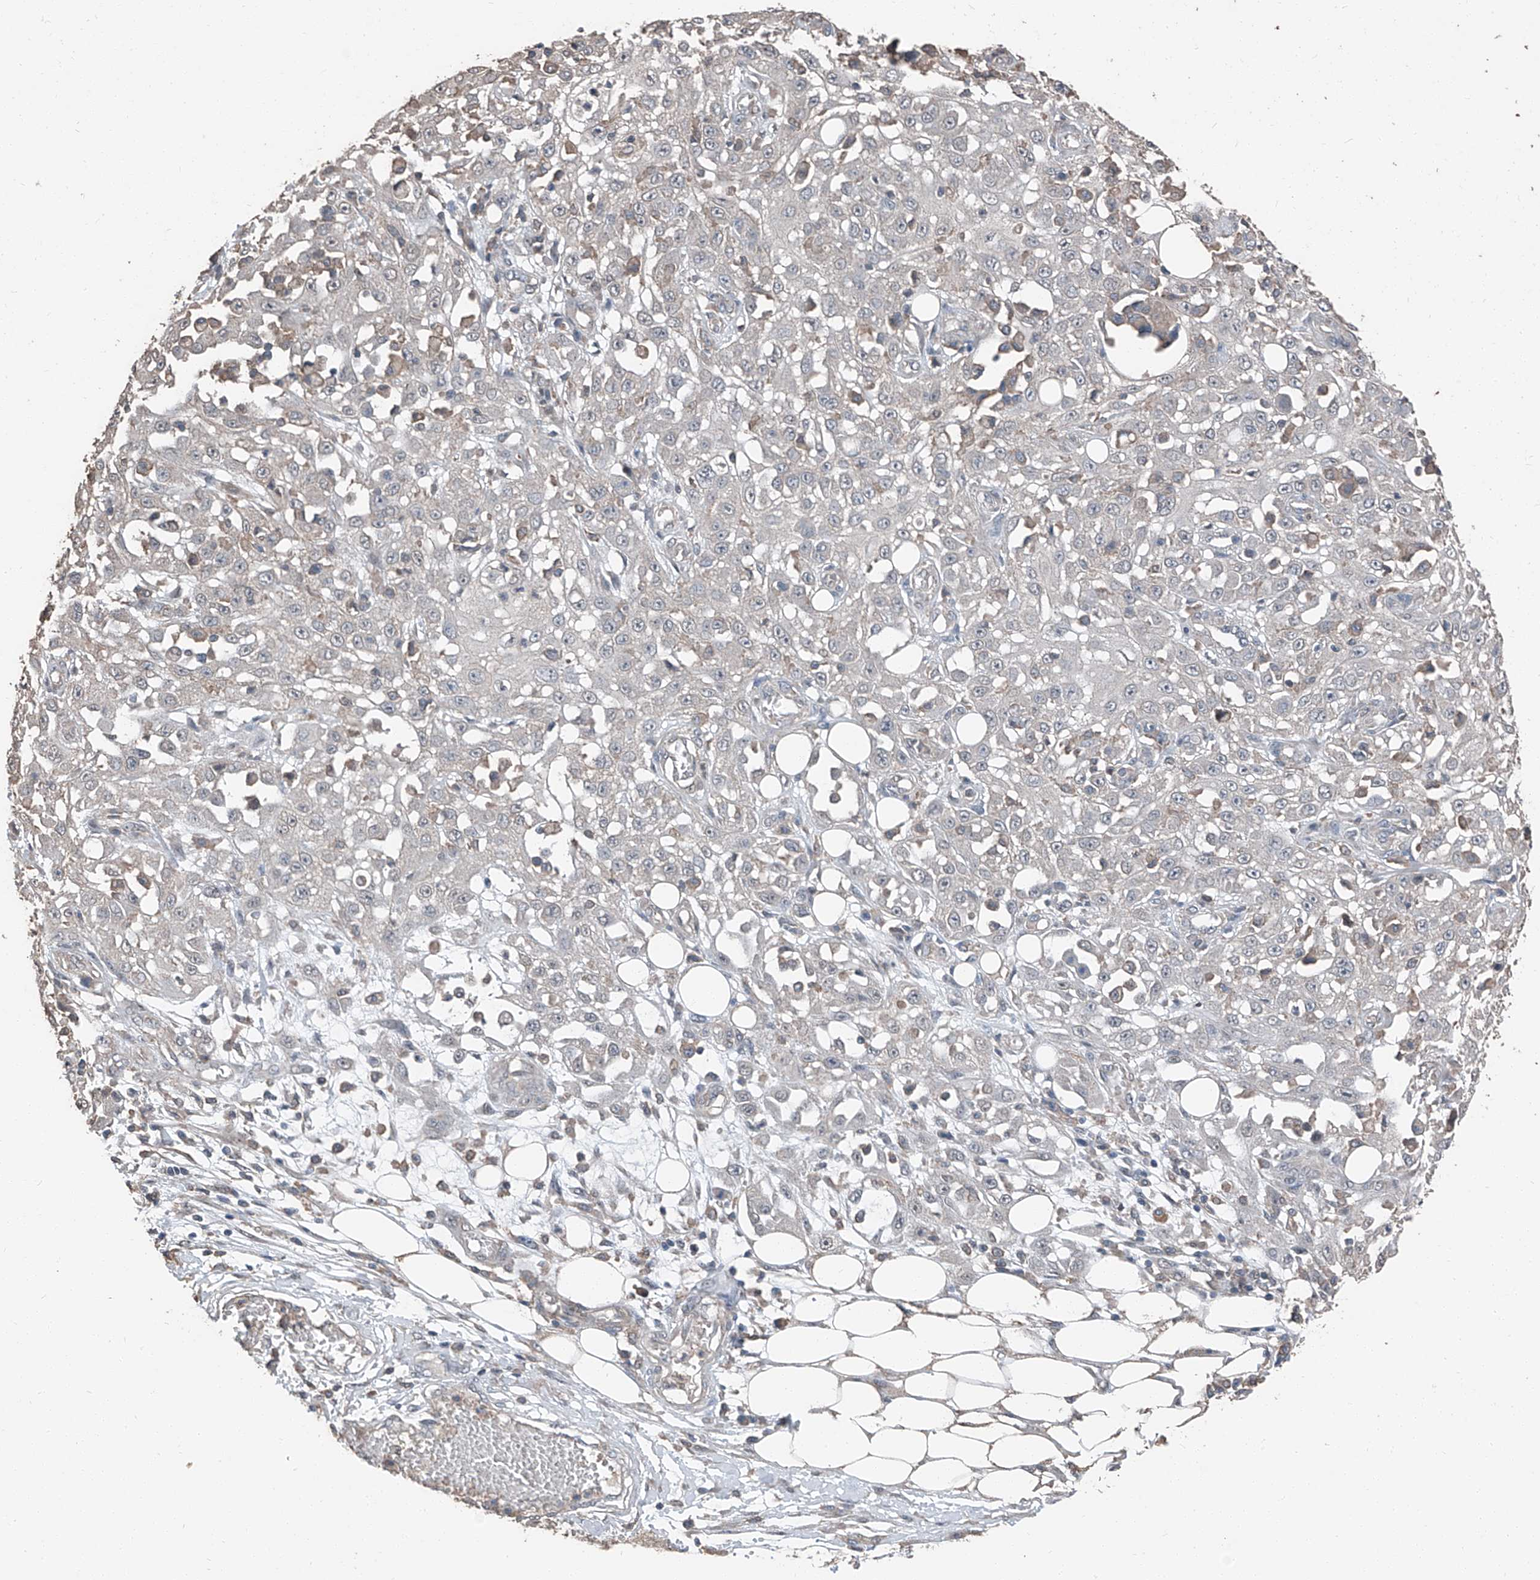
{"staining": {"intensity": "negative", "quantity": "none", "location": "none"}, "tissue": "skin cancer", "cell_type": "Tumor cells", "image_type": "cancer", "snomed": [{"axis": "morphology", "description": "Squamous cell carcinoma, NOS"}, {"axis": "morphology", "description": "Squamous cell carcinoma, metastatic, NOS"}, {"axis": "topography", "description": "Skin"}, {"axis": "topography", "description": "Lymph node"}], "caption": "Skin cancer stained for a protein using immunohistochemistry shows no staining tumor cells.", "gene": "MAMLD1", "patient": {"sex": "male", "age": 75}}